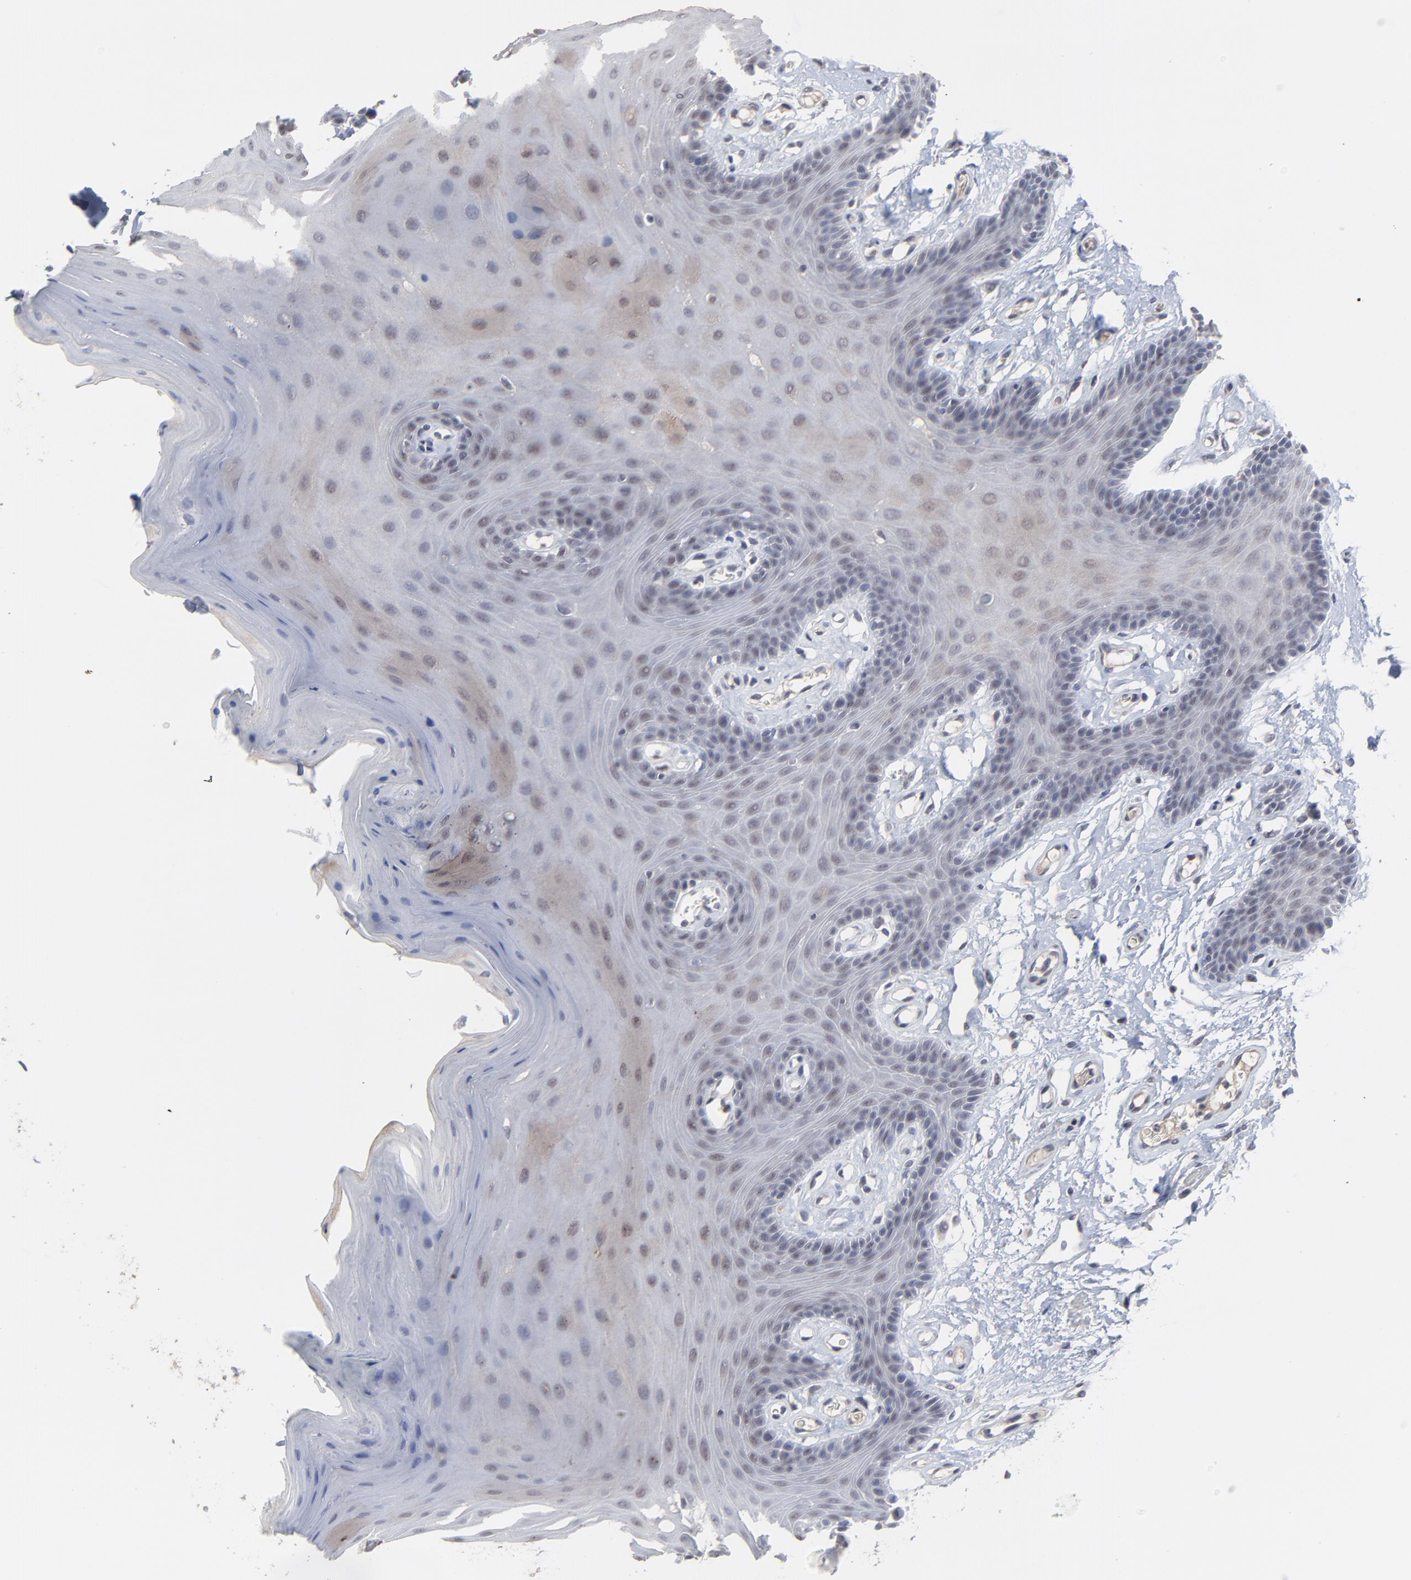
{"staining": {"intensity": "weak", "quantity": "25%-75%", "location": "nuclear"}, "tissue": "oral mucosa", "cell_type": "Squamous epithelial cells", "image_type": "normal", "snomed": [{"axis": "morphology", "description": "Normal tissue, NOS"}, {"axis": "morphology", "description": "Squamous cell carcinoma, NOS"}, {"axis": "topography", "description": "Skeletal muscle"}, {"axis": "topography", "description": "Oral tissue"}, {"axis": "topography", "description": "Head-Neck"}], "caption": "There is low levels of weak nuclear staining in squamous epithelial cells of benign oral mucosa, as demonstrated by immunohistochemical staining (brown color).", "gene": "FAM199X", "patient": {"sex": "male", "age": 71}}